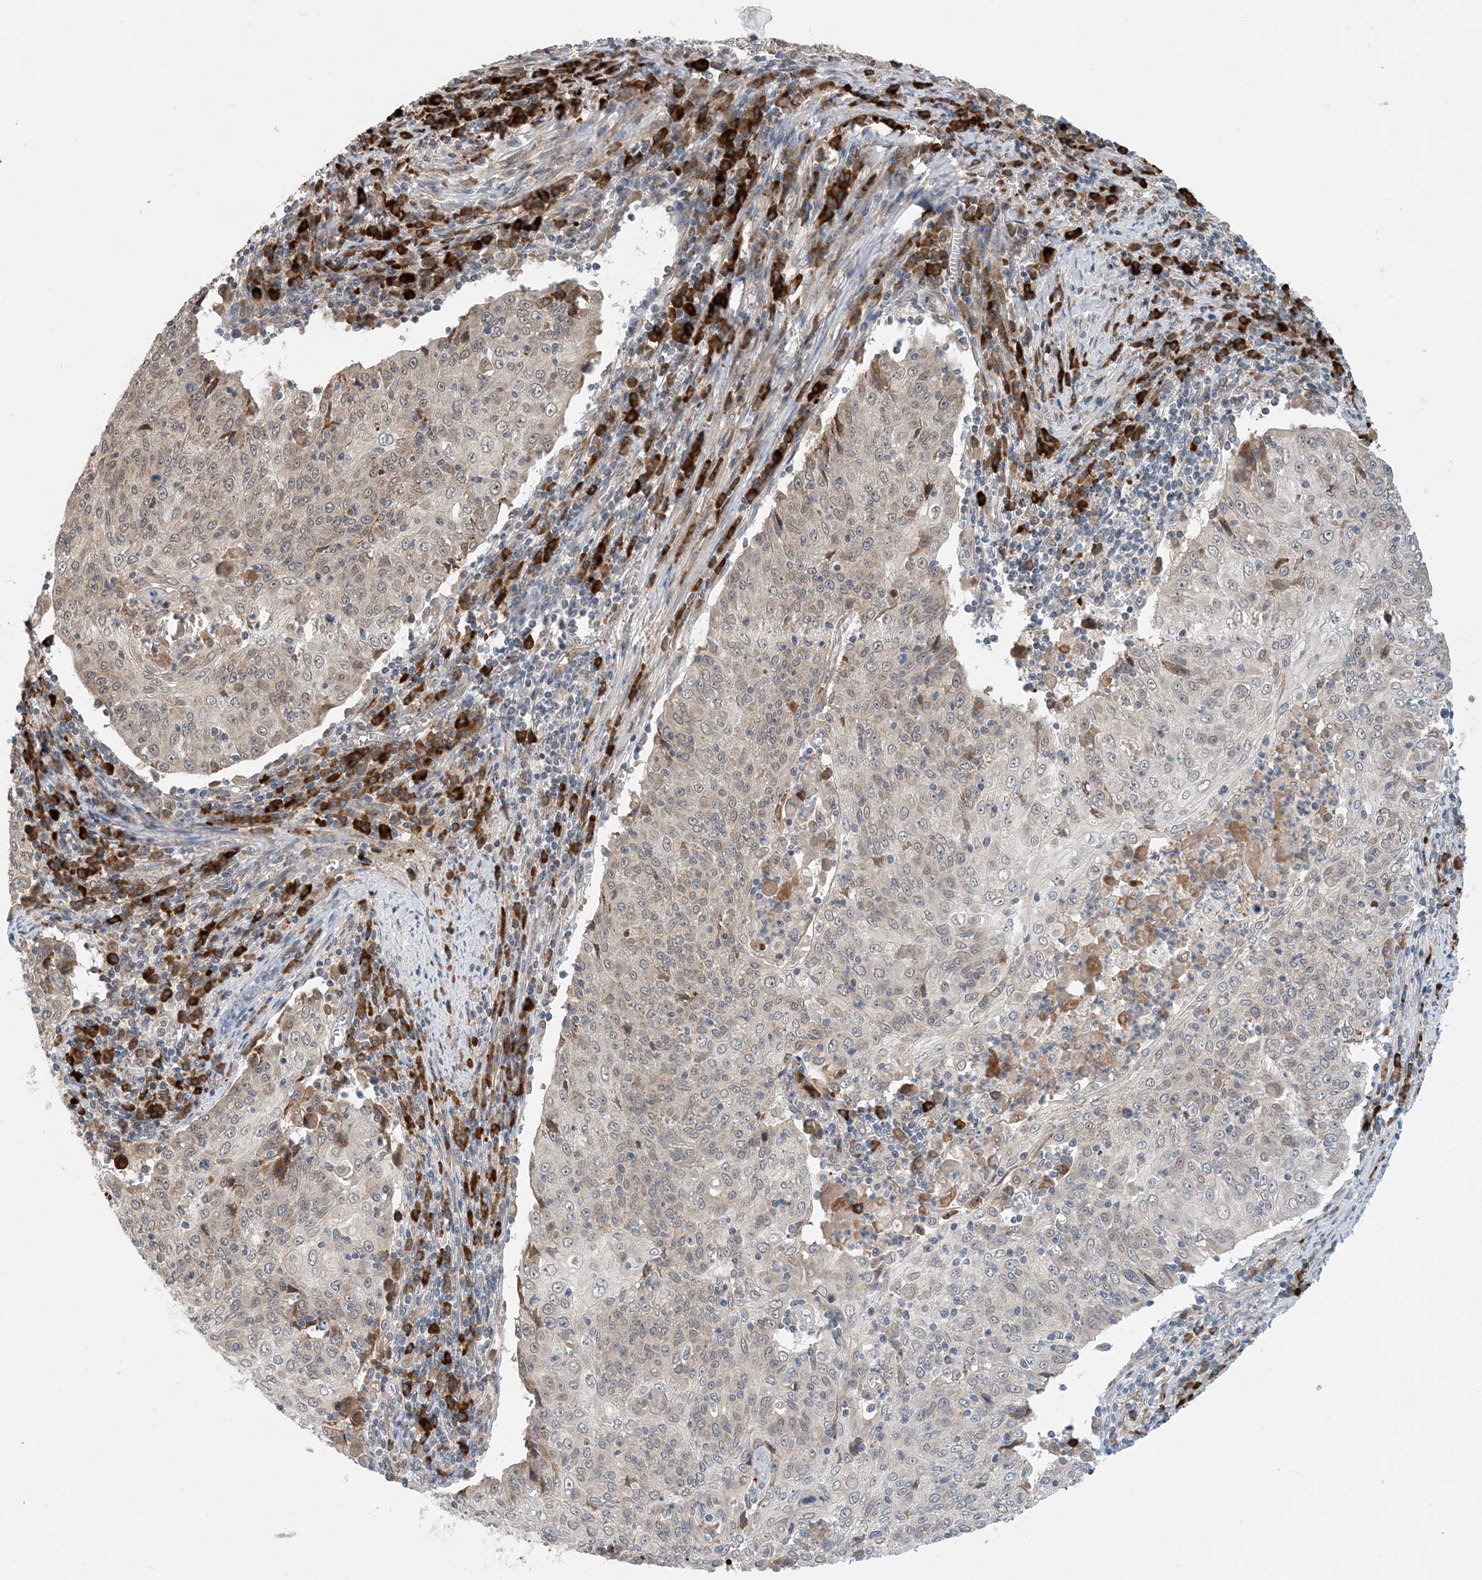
{"staining": {"intensity": "weak", "quantity": "25%-75%", "location": "cytoplasmic/membranous,nuclear"}, "tissue": "cervical cancer", "cell_type": "Tumor cells", "image_type": "cancer", "snomed": [{"axis": "morphology", "description": "Squamous cell carcinoma, NOS"}, {"axis": "topography", "description": "Cervix"}], "caption": "Immunohistochemical staining of cervical cancer displays low levels of weak cytoplasmic/membranous and nuclear protein positivity in approximately 25%-75% of tumor cells.", "gene": "PHOSPHO2", "patient": {"sex": "female", "age": 48}}